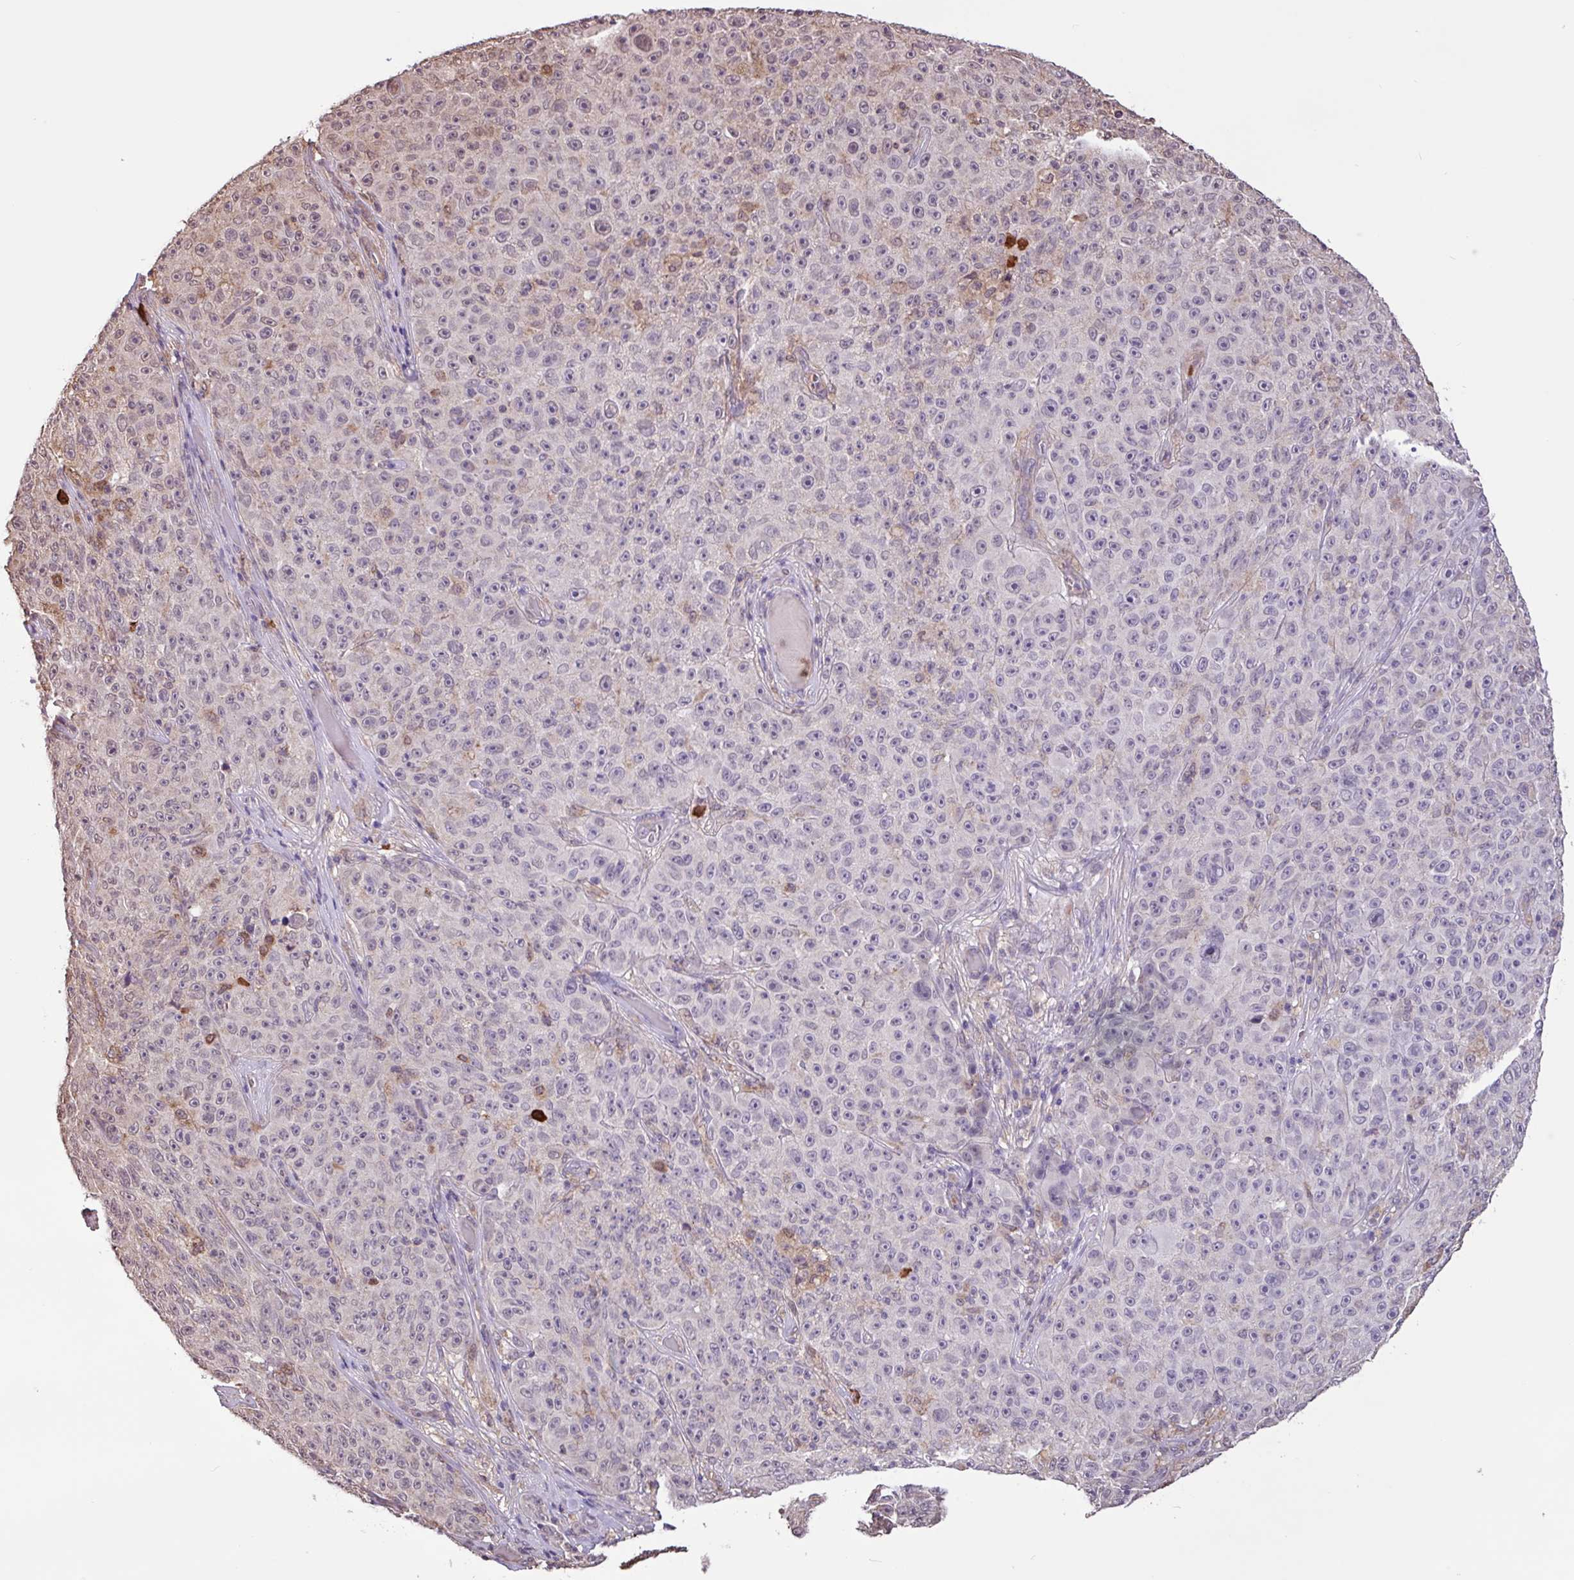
{"staining": {"intensity": "weak", "quantity": "<25%", "location": "nuclear"}, "tissue": "melanoma", "cell_type": "Tumor cells", "image_type": "cancer", "snomed": [{"axis": "morphology", "description": "Malignant melanoma, NOS"}, {"axis": "topography", "description": "Skin"}], "caption": "Immunohistochemistry (IHC) photomicrograph of neoplastic tissue: human melanoma stained with DAB demonstrates no significant protein staining in tumor cells.", "gene": "CHST11", "patient": {"sex": "female", "age": 82}}